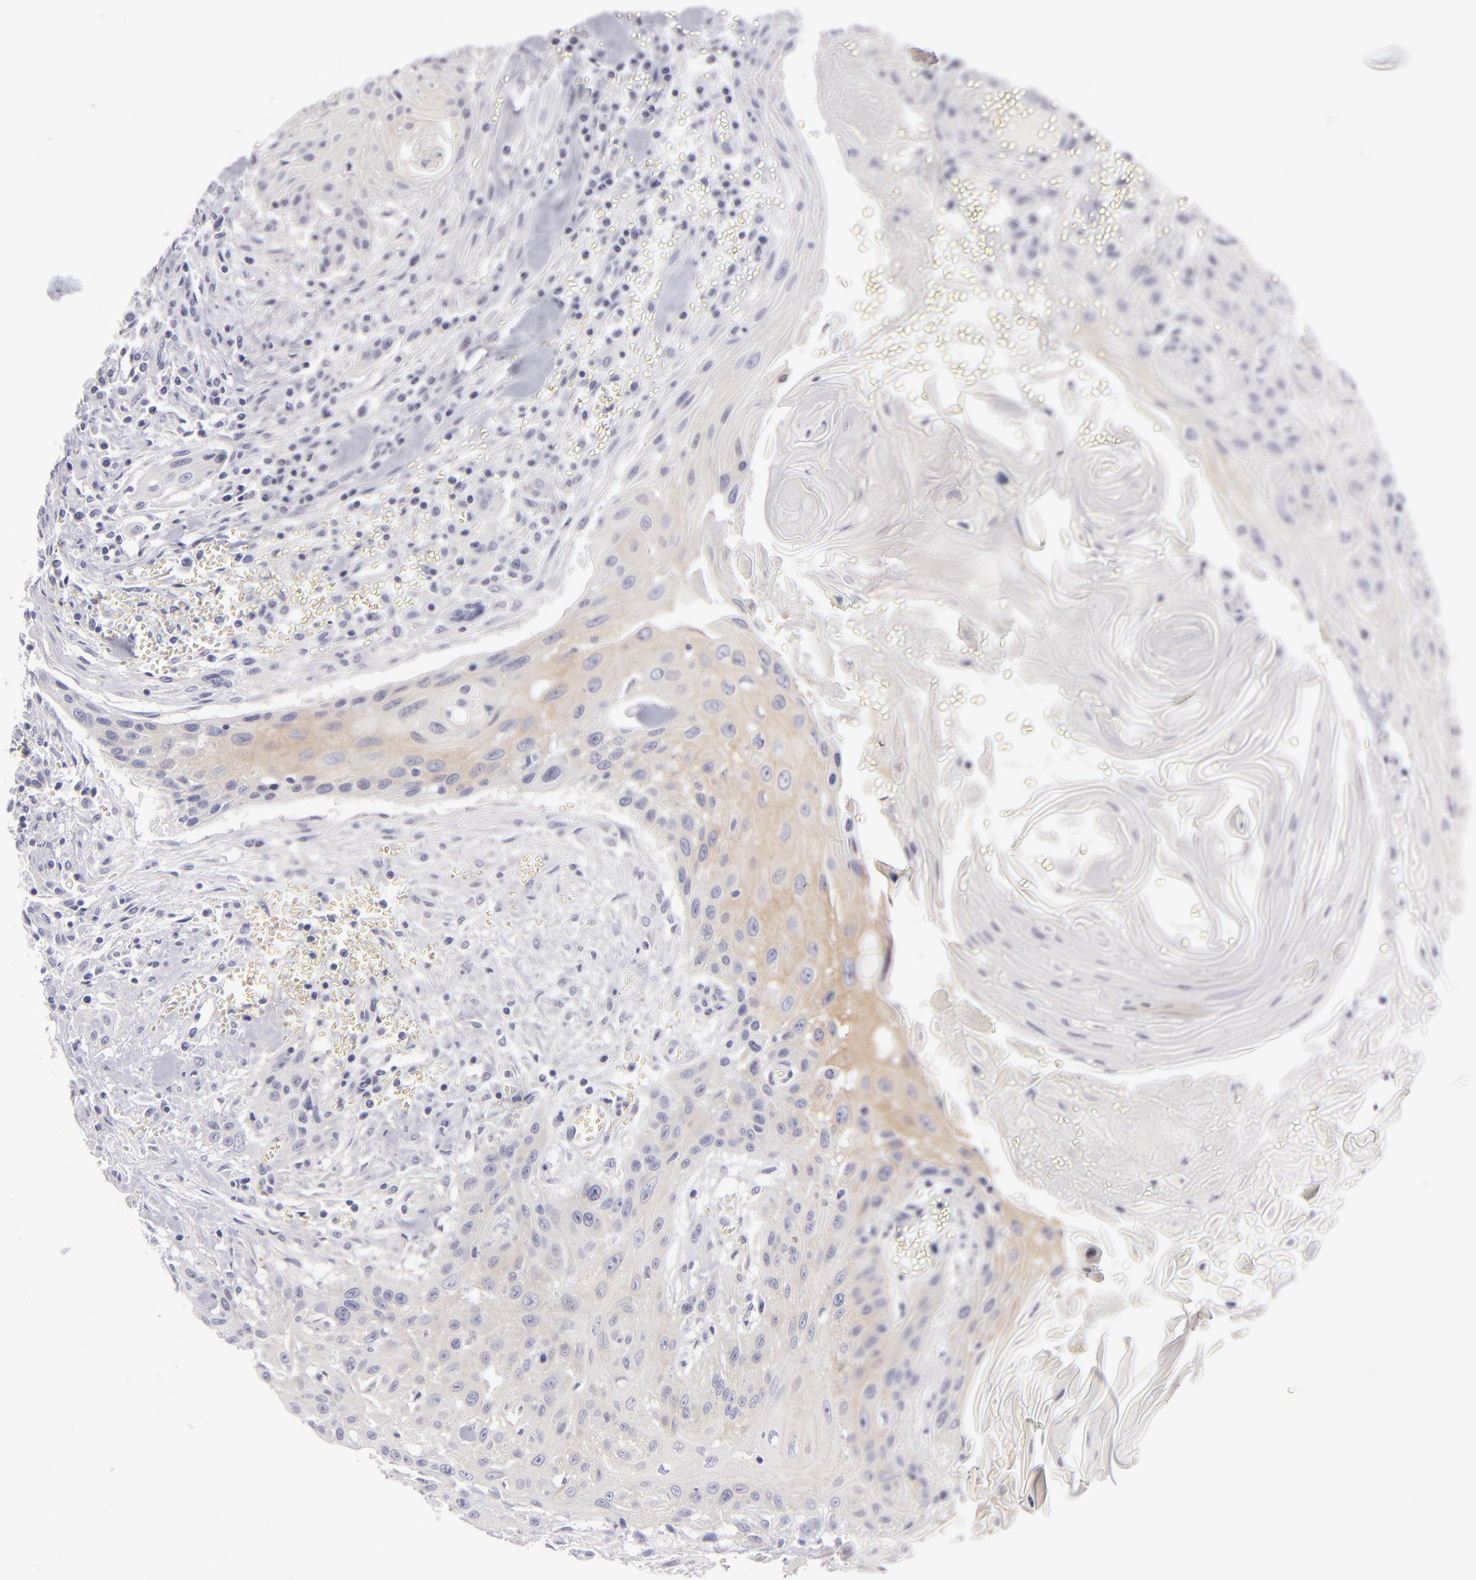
{"staining": {"intensity": "weak", "quantity": "<25%", "location": "cytoplasmic/membranous"}, "tissue": "head and neck cancer", "cell_type": "Tumor cells", "image_type": "cancer", "snomed": [{"axis": "morphology", "description": "Squamous cell carcinoma, NOS"}, {"axis": "morphology", "description": "Squamous cell carcinoma, metastatic, NOS"}, {"axis": "topography", "description": "Lymph node"}, {"axis": "topography", "description": "Salivary gland"}, {"axis": "topography", "description": "Head-Neck"}], "caption": "Immunohistochemistry micrograph of neoplastic tissue: head and neck cancer stained with DAB exhibits no significant protein positivity in tumor cells. Brightfield microscopy of immunohistochemistry stained with DAB (3,3'-diaminobenzidine) (brown) and hematoxylin (blue), captured at high magnification.", "gene": "DLG4", "patient": {"sex": "female", "age": 74}}